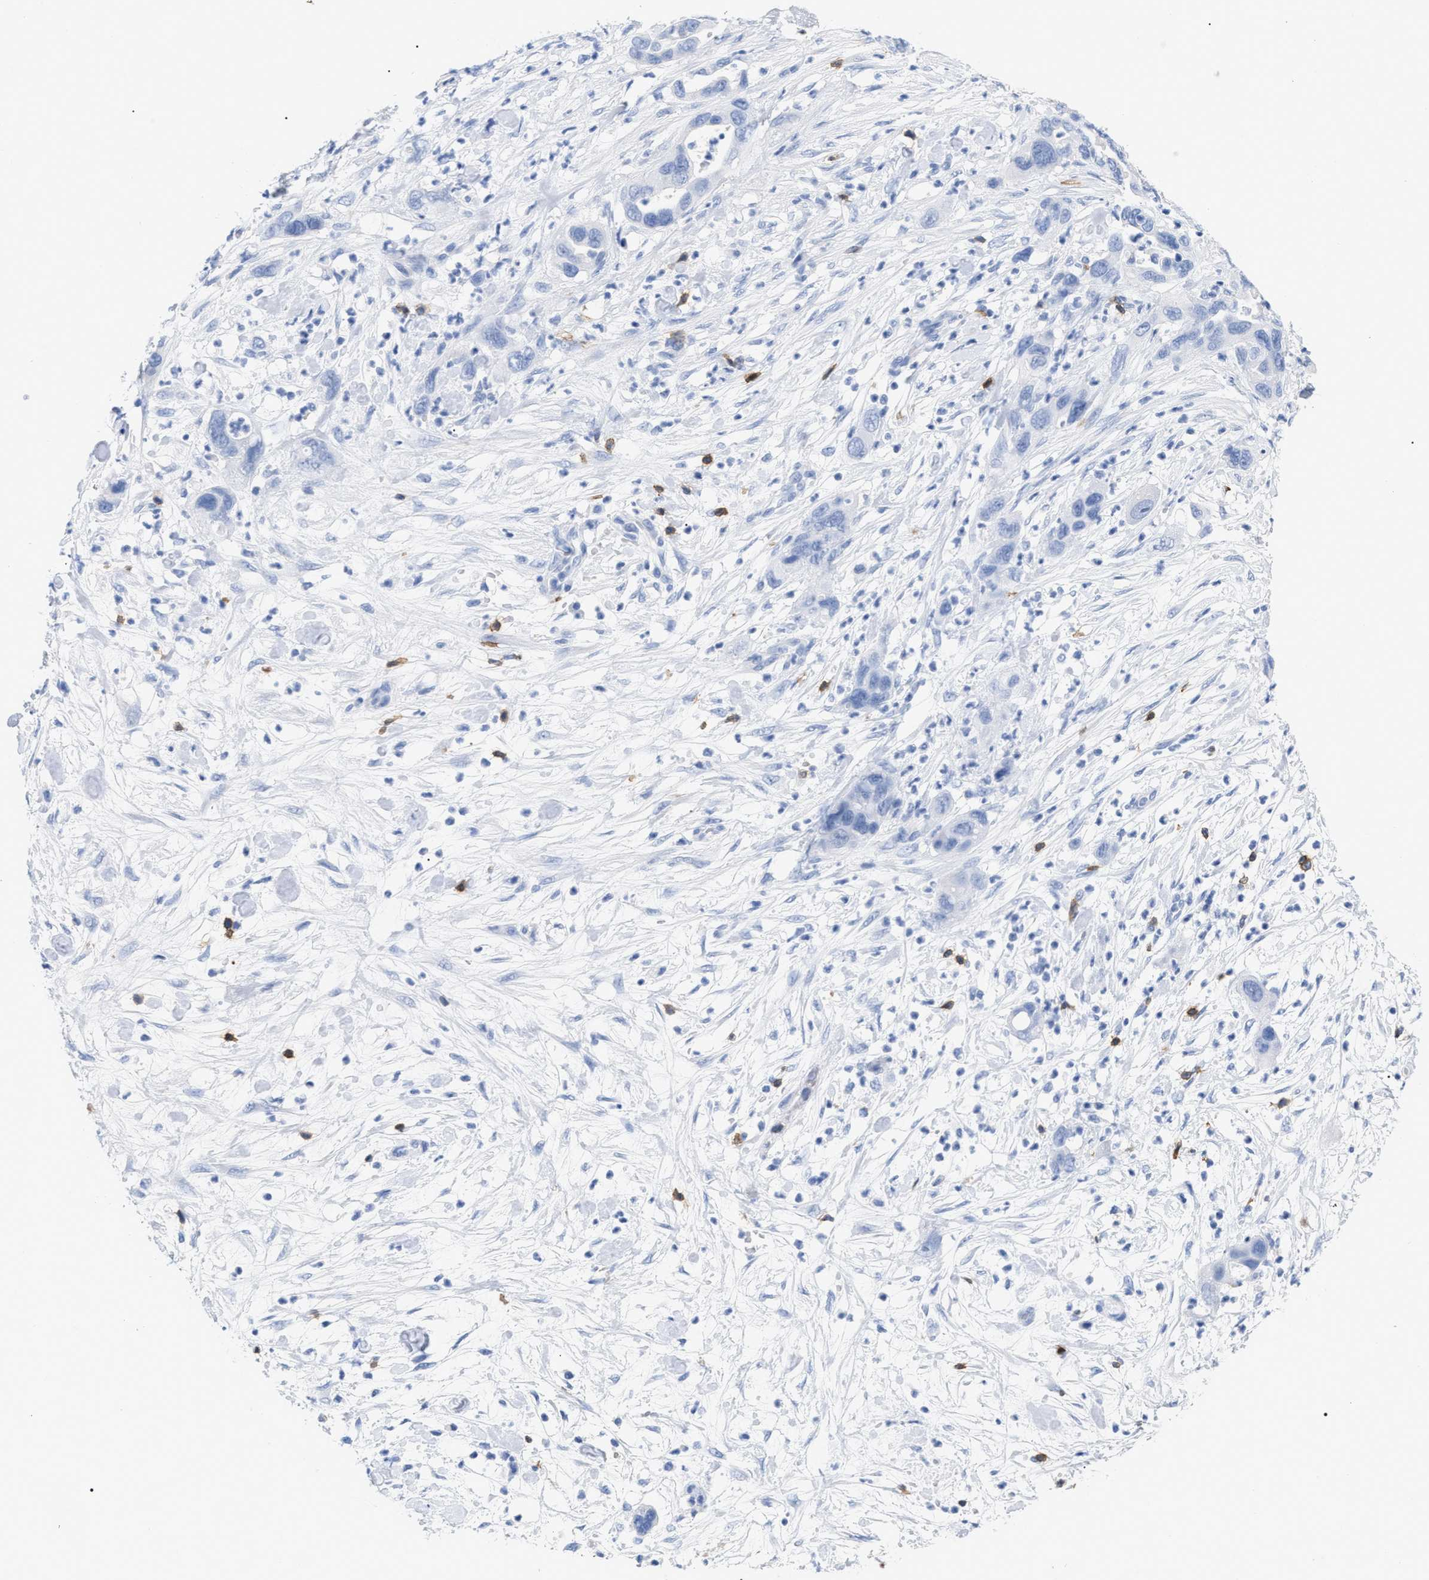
{"staining": {"intensity": "negative", "quantity": "none", "location": "none"}, "tissue": "pancreatic cancer", "cell_type": "Tumor cells", "image_type": "cancer", "snomed": [{"axis": "morphology", "description": "Adenocarcinoma, NOS"}, {"axis": "topography", "description": "Pancreas"}], "caption": "The histopathology image reveals no significant positivity in tumor cells of pancreatic cancer.", "gene": "CD5", "patient": {"sex": "female", "age": 71}}